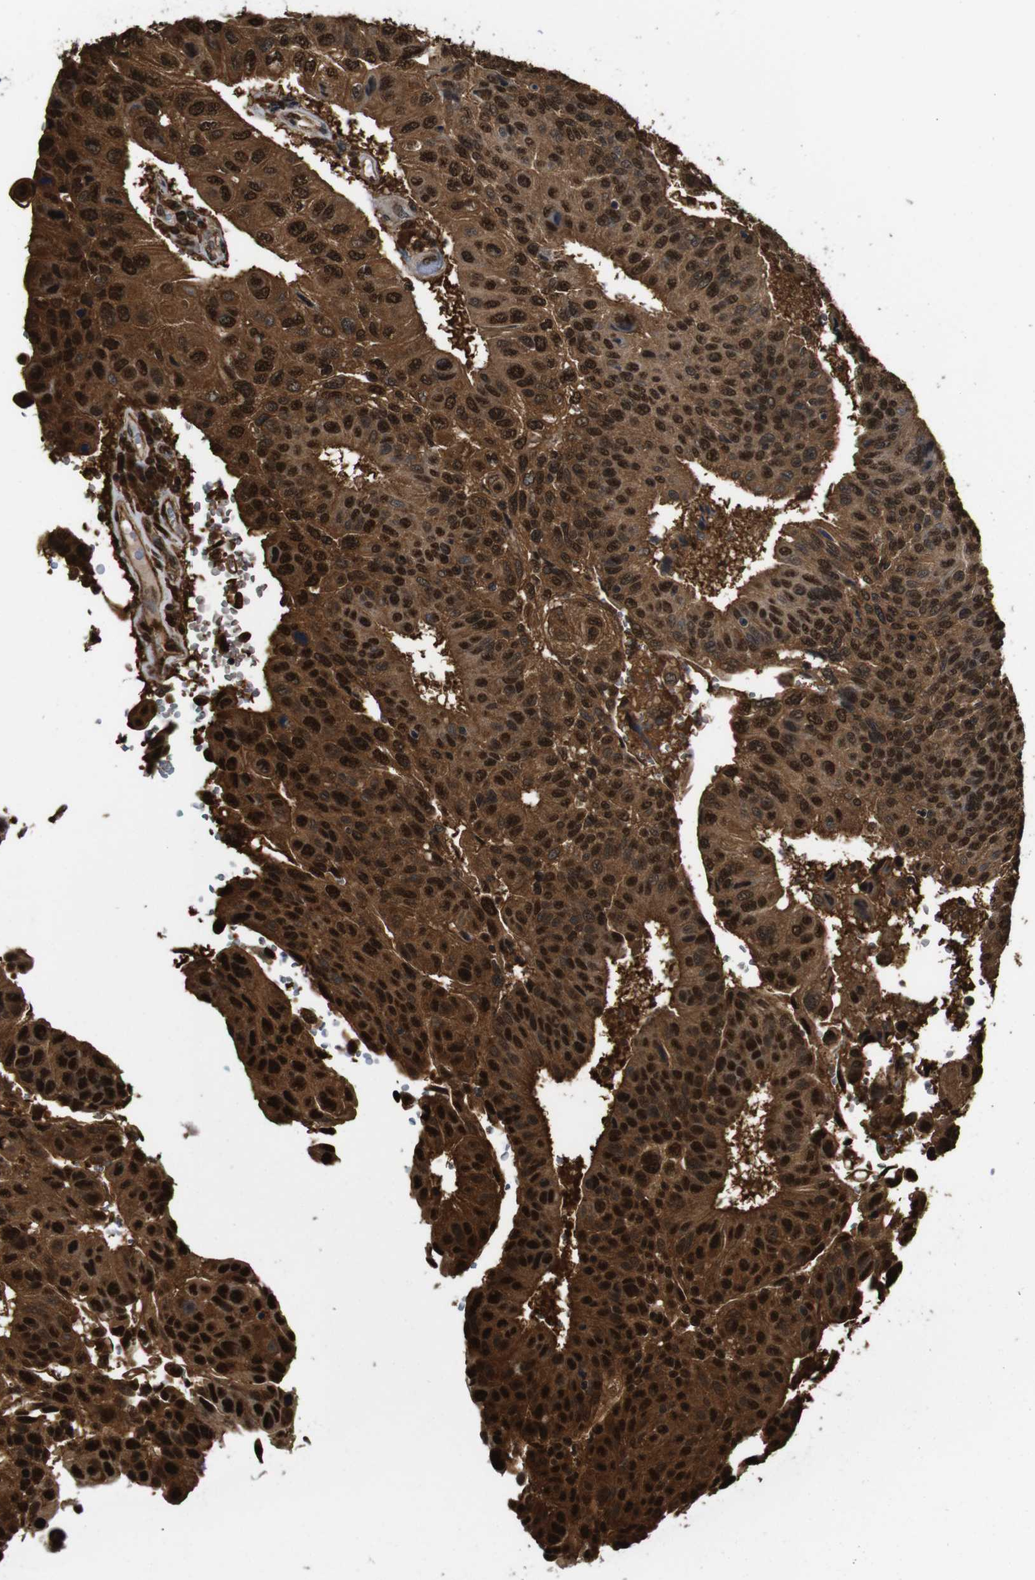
{"staining": {"intensity": "strong", "quantity": ">75%", "location": "cytoplasmic/membranous,nuclear"}, "tissue": "urothelial cancer", "cell_type": "Tumor cells", "image_type": "cancer", "snomed": [{"axis": "morphology", "description": "Urothelial carcinoma, High grade"}, {"axis": "topography", "description": "Urinary bladder"}], "caption": "Protein staining of urothelial carcinoma (high-grade) tissue shows strong cytoplasmic/membranous and nuclear positivity in about >75% of tumor cells.", "gene": "VCP", "patient": {"sex": "male", "age": 66}}